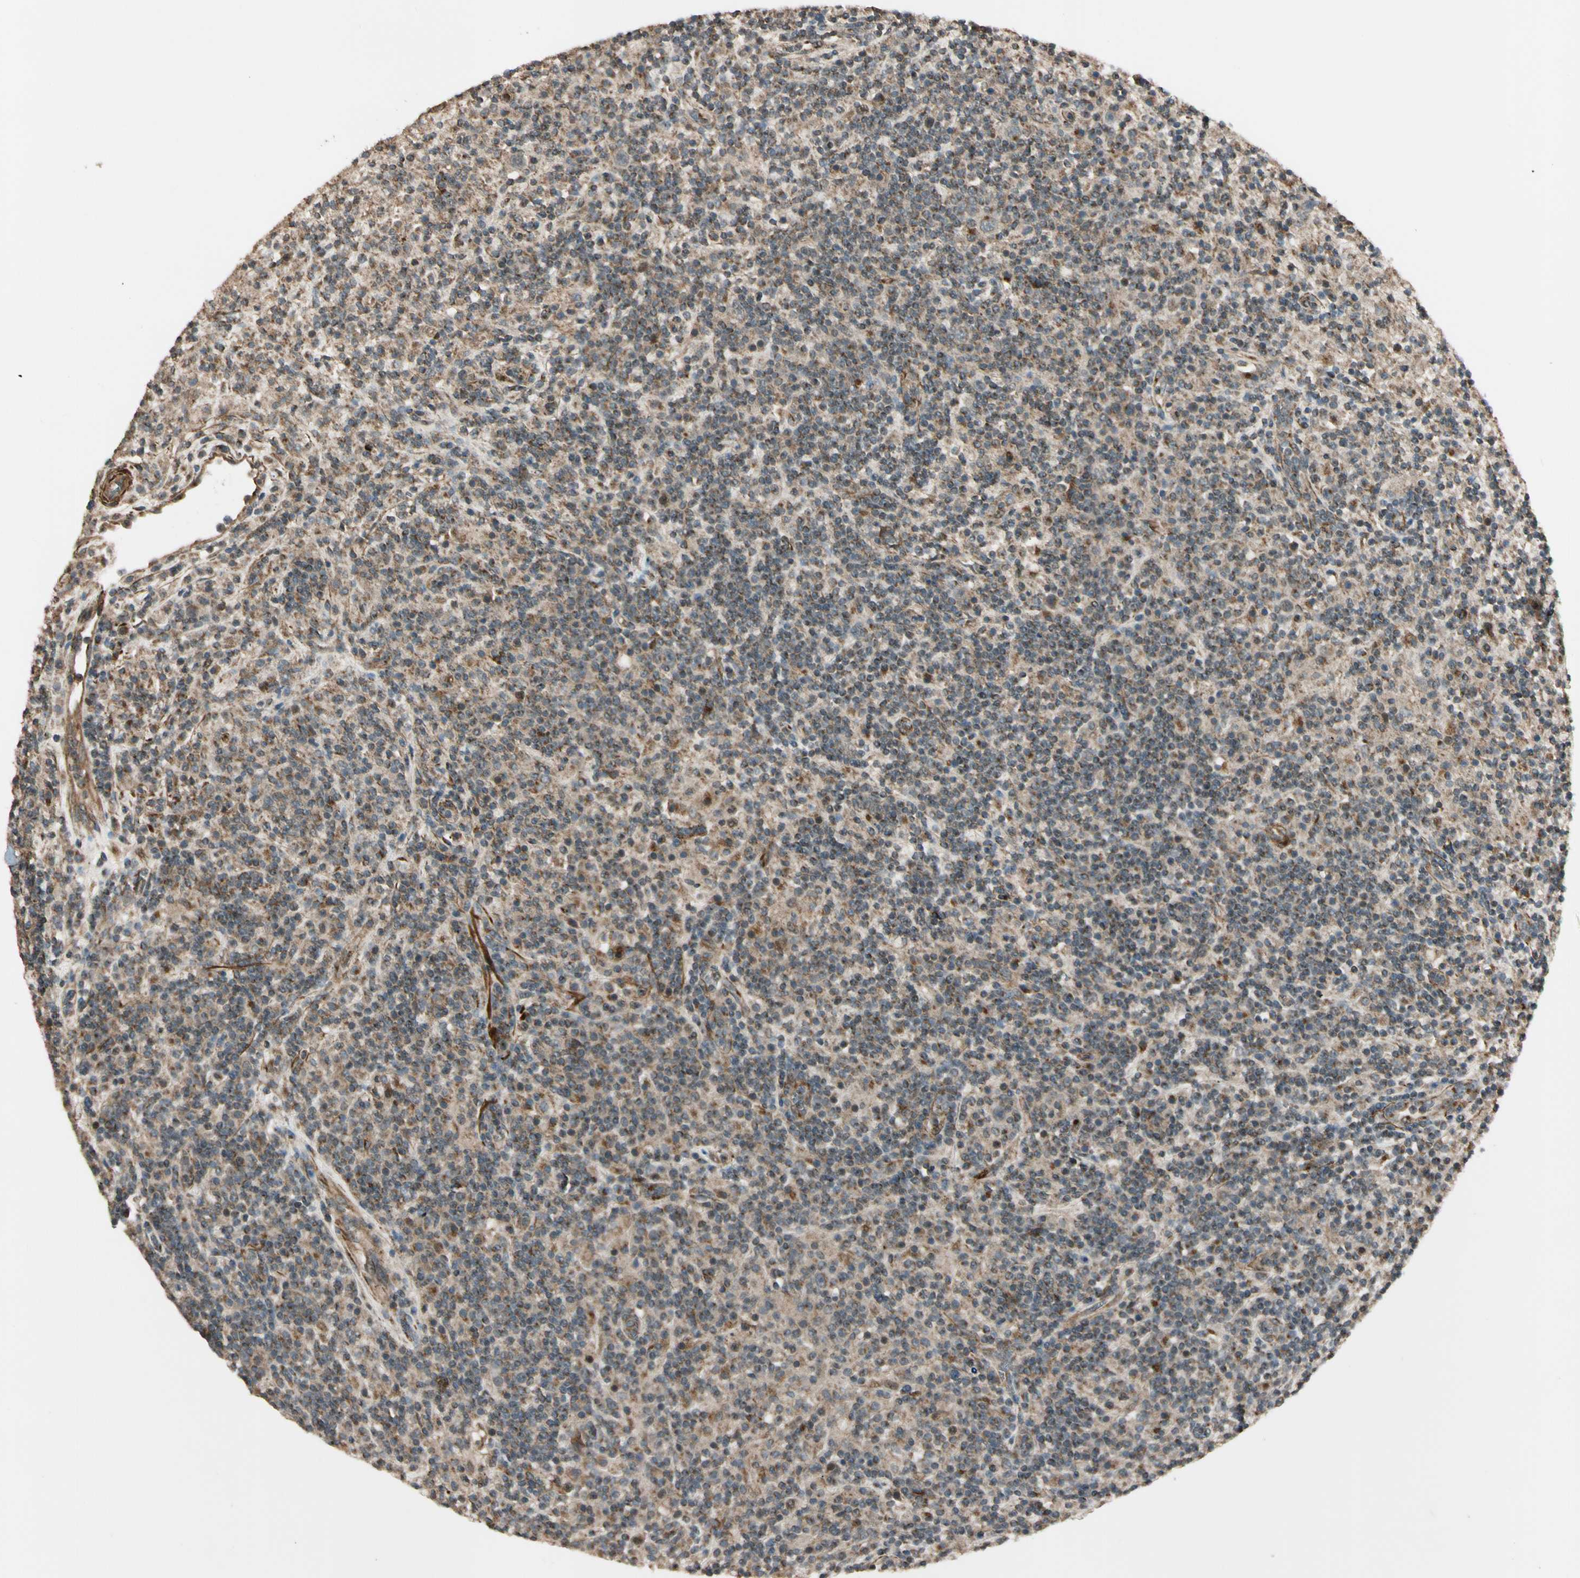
{"staining": {"intensity": "weak", "quantity": ">75%", "location": "cytoplasmic/membranous"}, "tissue": "lymphoma", "cell_type": "Tumor cells", "image_type": "cancer", "snomed": [{"axis": "morphology", "description": "Hodgkin's disease, NOS"}, {"axis": "topography", "description": "Lymph node"}], "caption": "Lymphoma was stained to show a protein in brown. There is low levels of weak cytoplasmic/membranous expression in about >75% of tumor cells.", "gene": "GCK", "patient": {"sex": "male", "age": 70}}